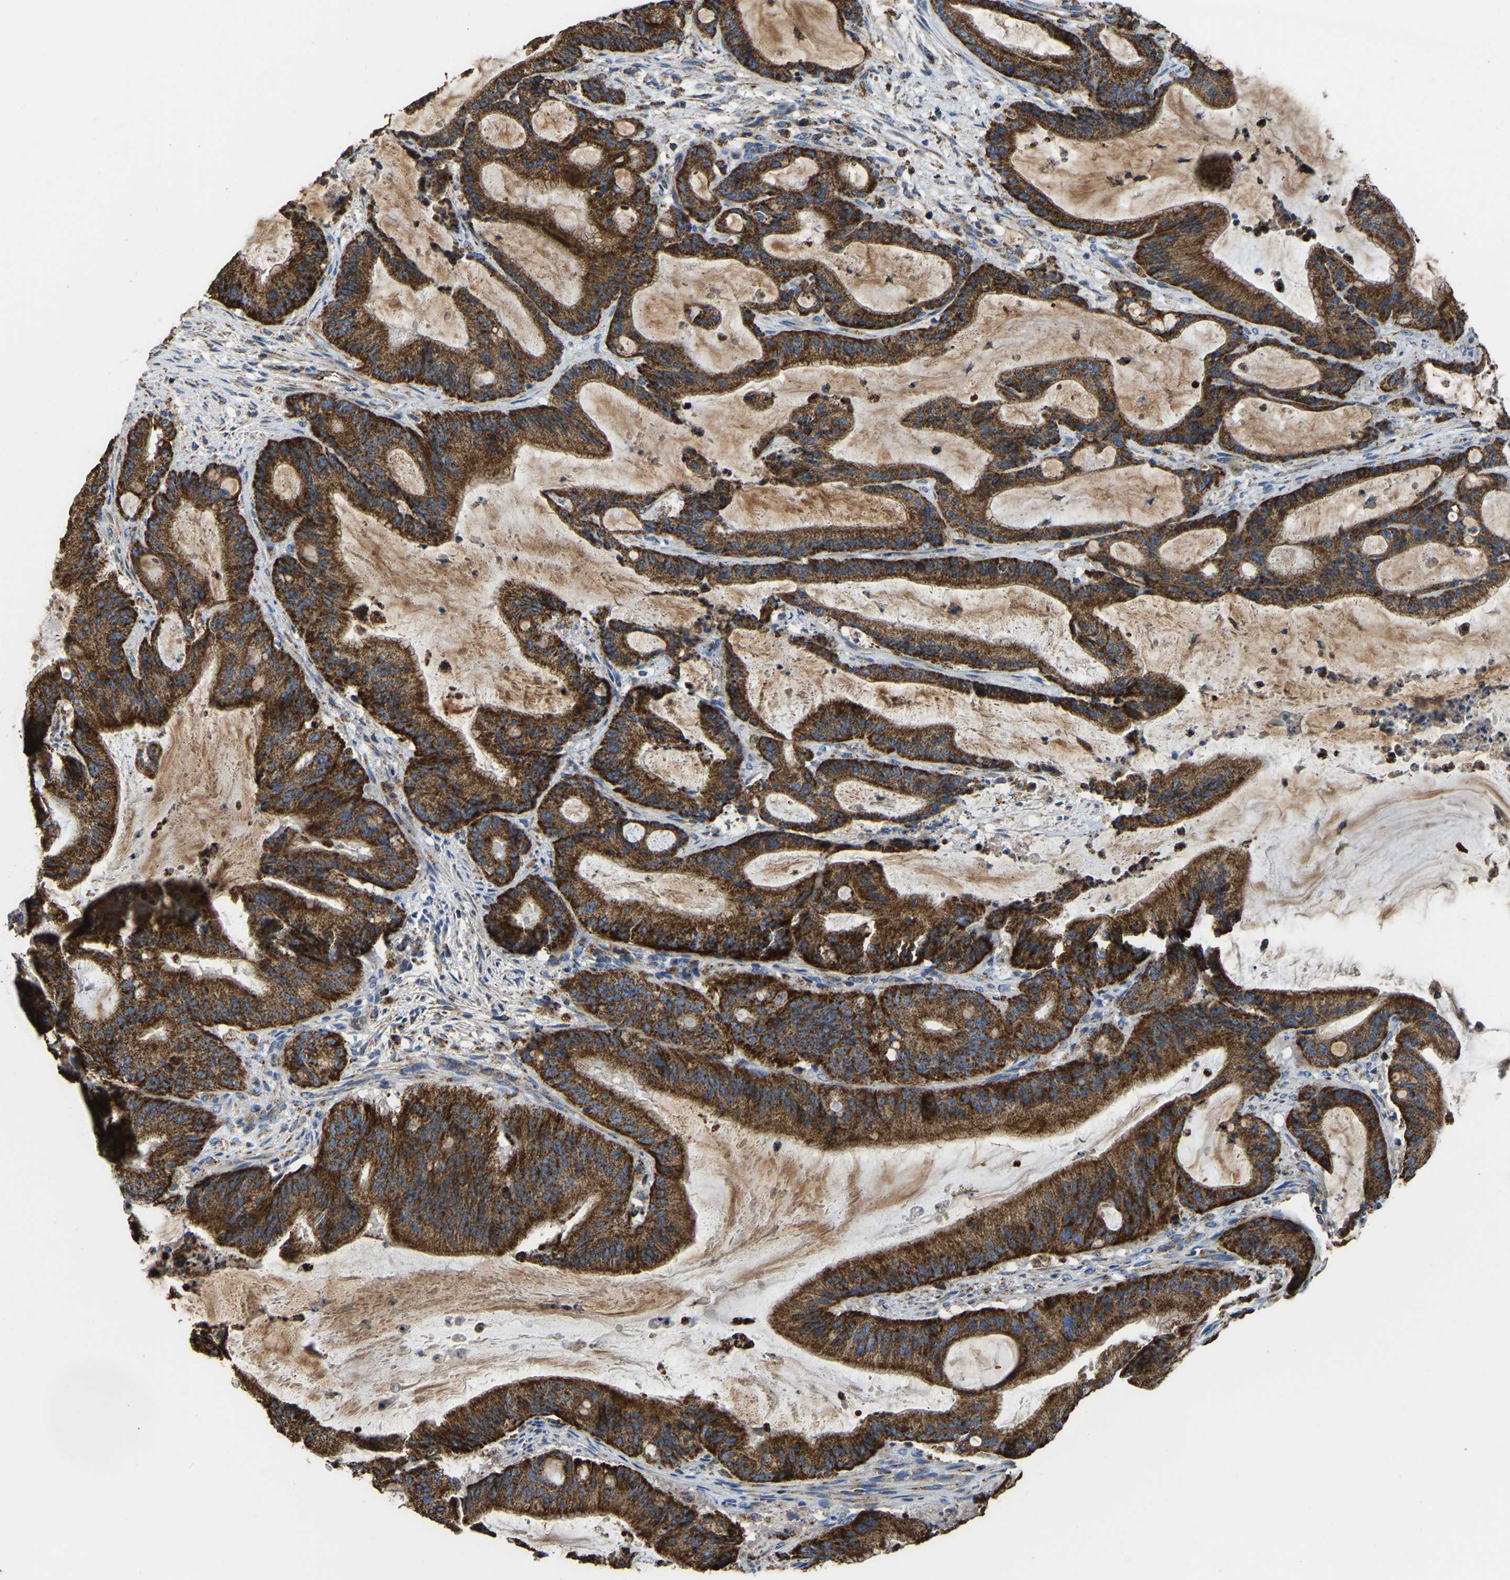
{"staining": {"intensity": "strong", "quantity": ">75%", "location": "cytoplasmic/membranous"}, "tissue": "liver cancer", "cell_type": "Tumor cells", "image_type": "cancer", "snomed": [{"axis": "morphology", "description": "Normal tissue, NOS"}, {"axis": "morphology", "description": "Cholangiocarcinoma"}, {"axis": "topography", "description": "Liver"}, {"axis": "topography", "description": "Peripheral nerve tissue"}], "caption": "Human liver cancer stained with a protein marker demonstrates strong staining in tumor cells.", "gene": "ETFA", "patient": {"sex": "female", "age": 73}}